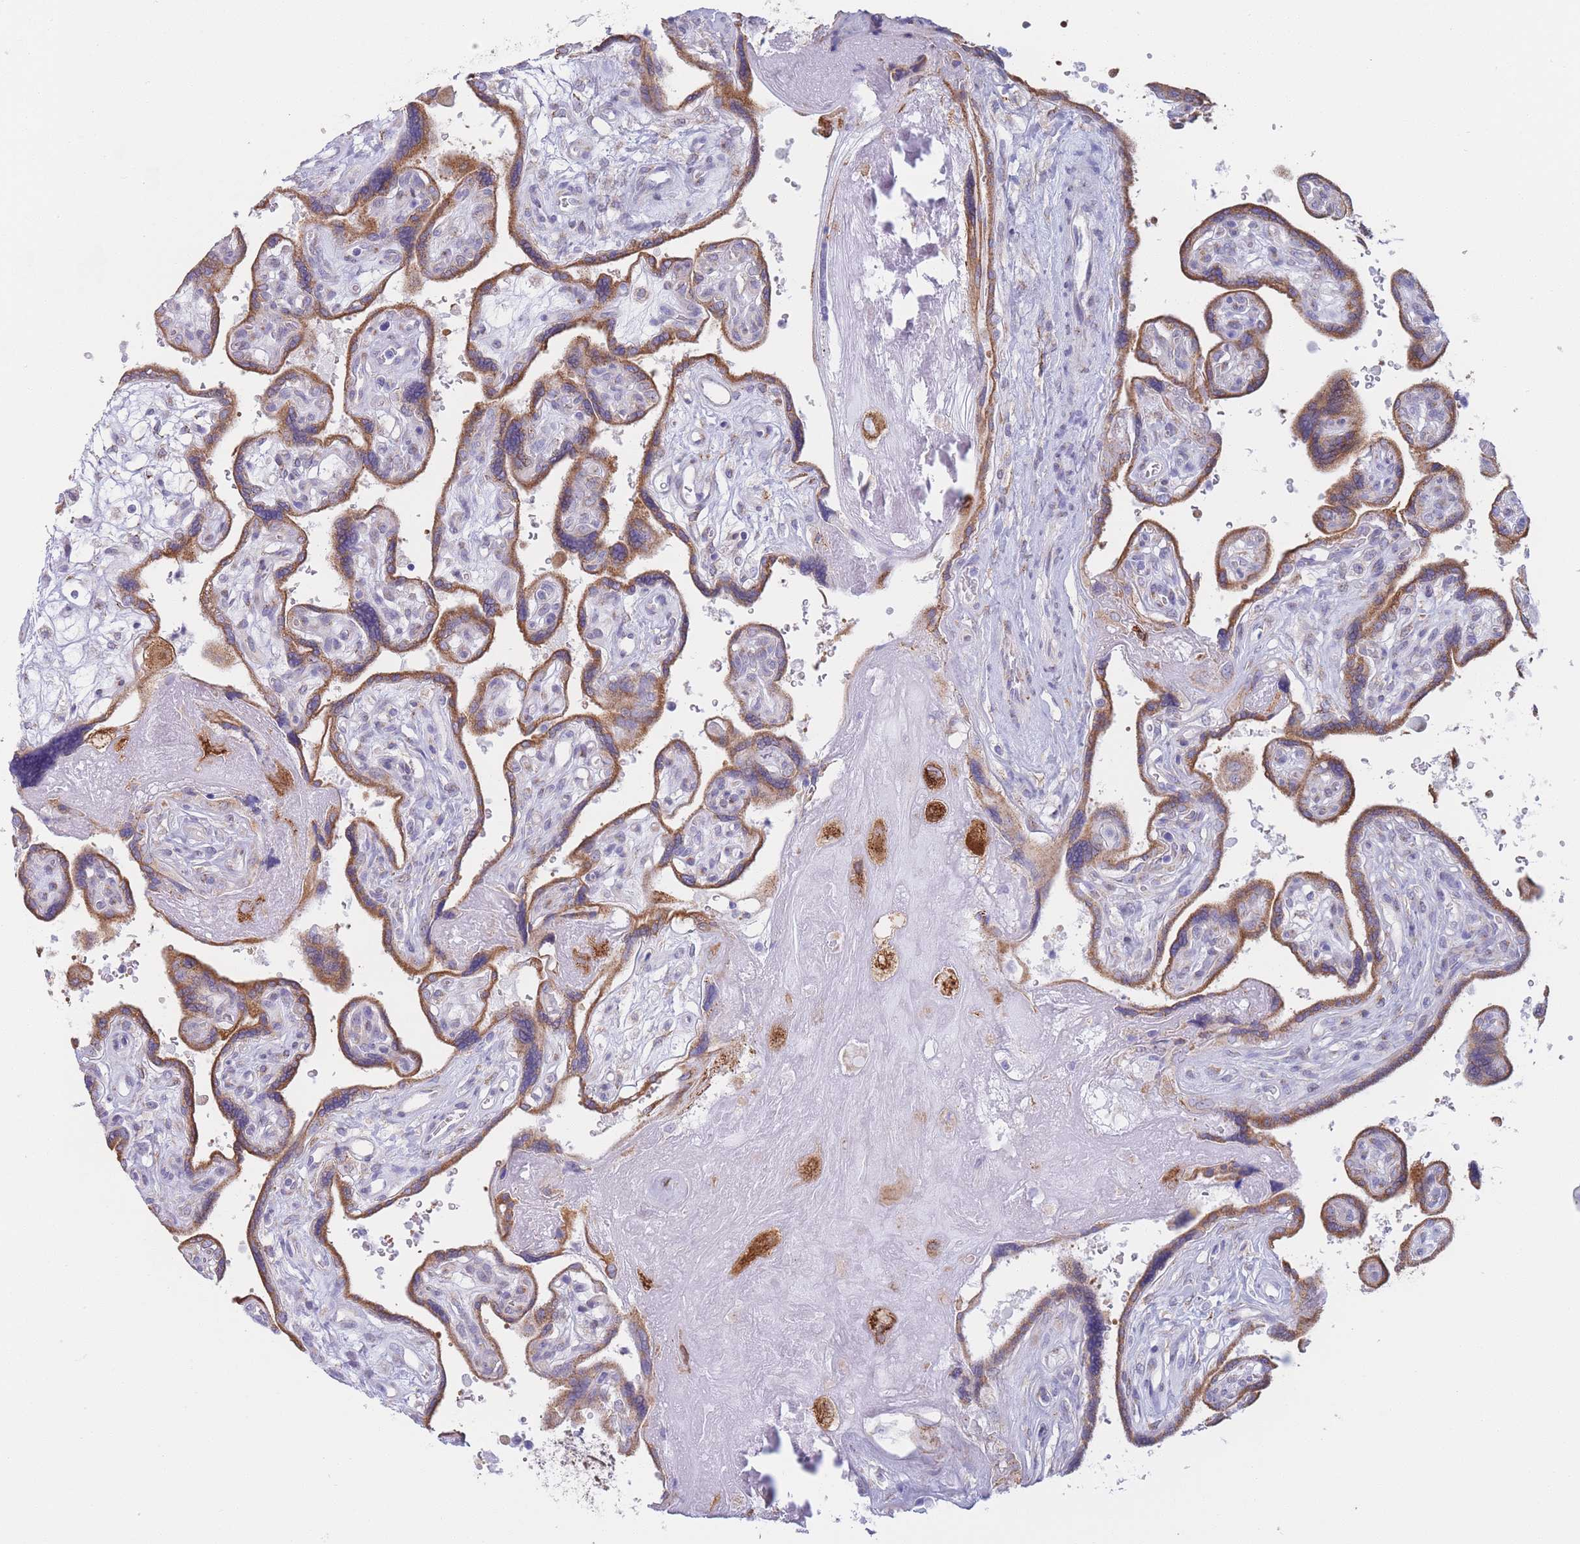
{"staining": {"intensity": "moderate", "quantity": ">75%", "location": "cytoplasmic/membranous"}, "tissue": "placenta", "cell_type": "Trophoblastic cells", "image_type": "normal", "snomed": [{"axis": "morphology", "description": "Normal tissue, NOS"}, {"axis": "topography", "description": "Placenta"}], "caption": "This histopathology image demonstrates IHC staining of normal placenta, with medium moderate cytoplasmic/membranous expression in approximately >75% of trophoblastic cells.", "gene": "MRPL30", "patient": {"sex": "female", "age": 39}}